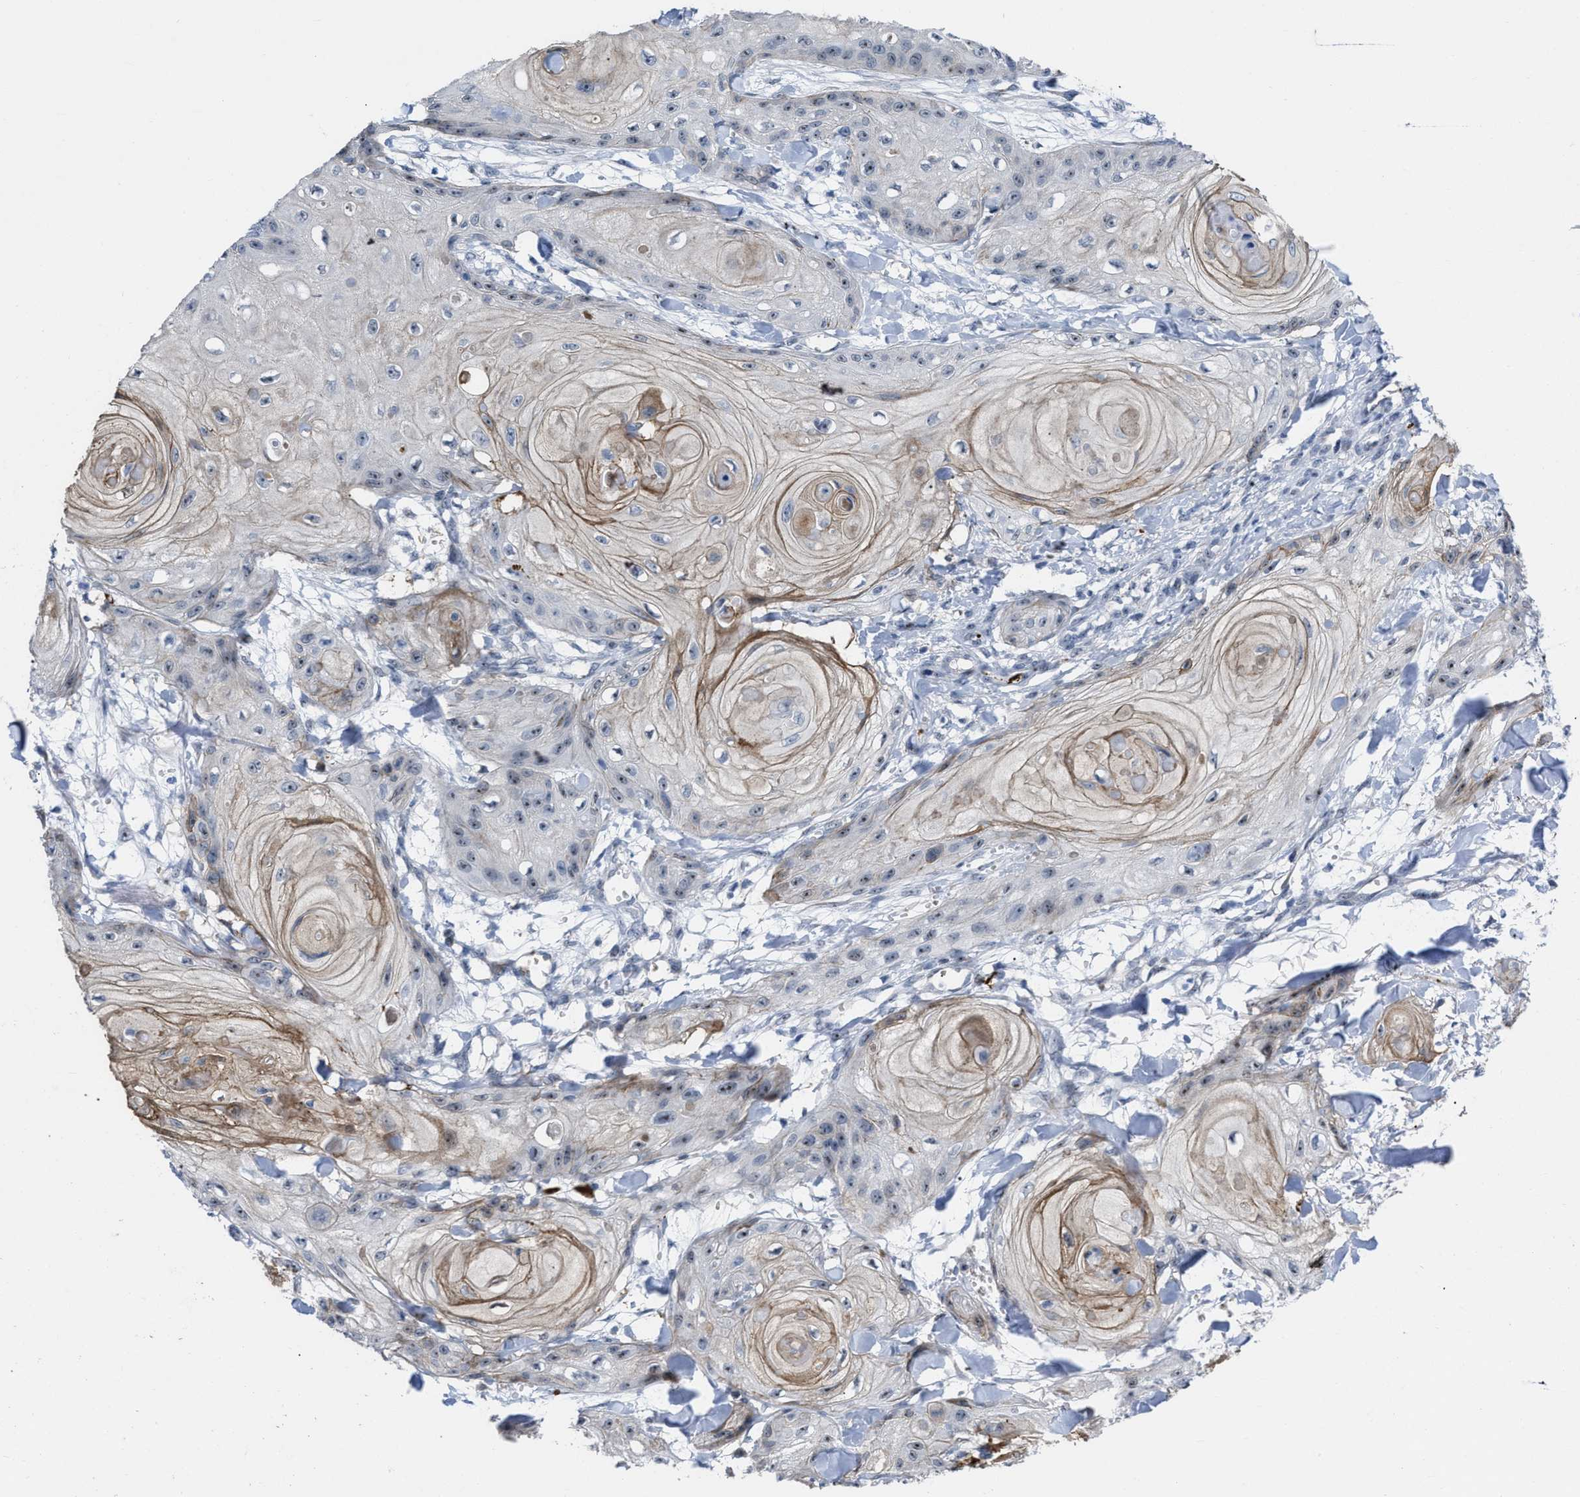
{"staining": {"intensity": "moderate", "quantity": "25%-75%", "location": "cytoplasmic/membranous,nuclear"}, "tissue": "skin cancer", "cell_type": "Tumor cells", "image_type": "cancer", "snomed": [{"axis": "morphology", "description": "Squamous cell carcinoma, NOS"}, {"axis": "topography", "description": "Skin"}], "caption": "This is a photomicrograph of immunohistochemistry staining of skin squamous cell carcinoma, which shows moderate expression in the cytoplasmic/membranous and nuclear of tumor cells.", "gene": "POLR1F", "patient": {"sex": "male", "age": 74}}